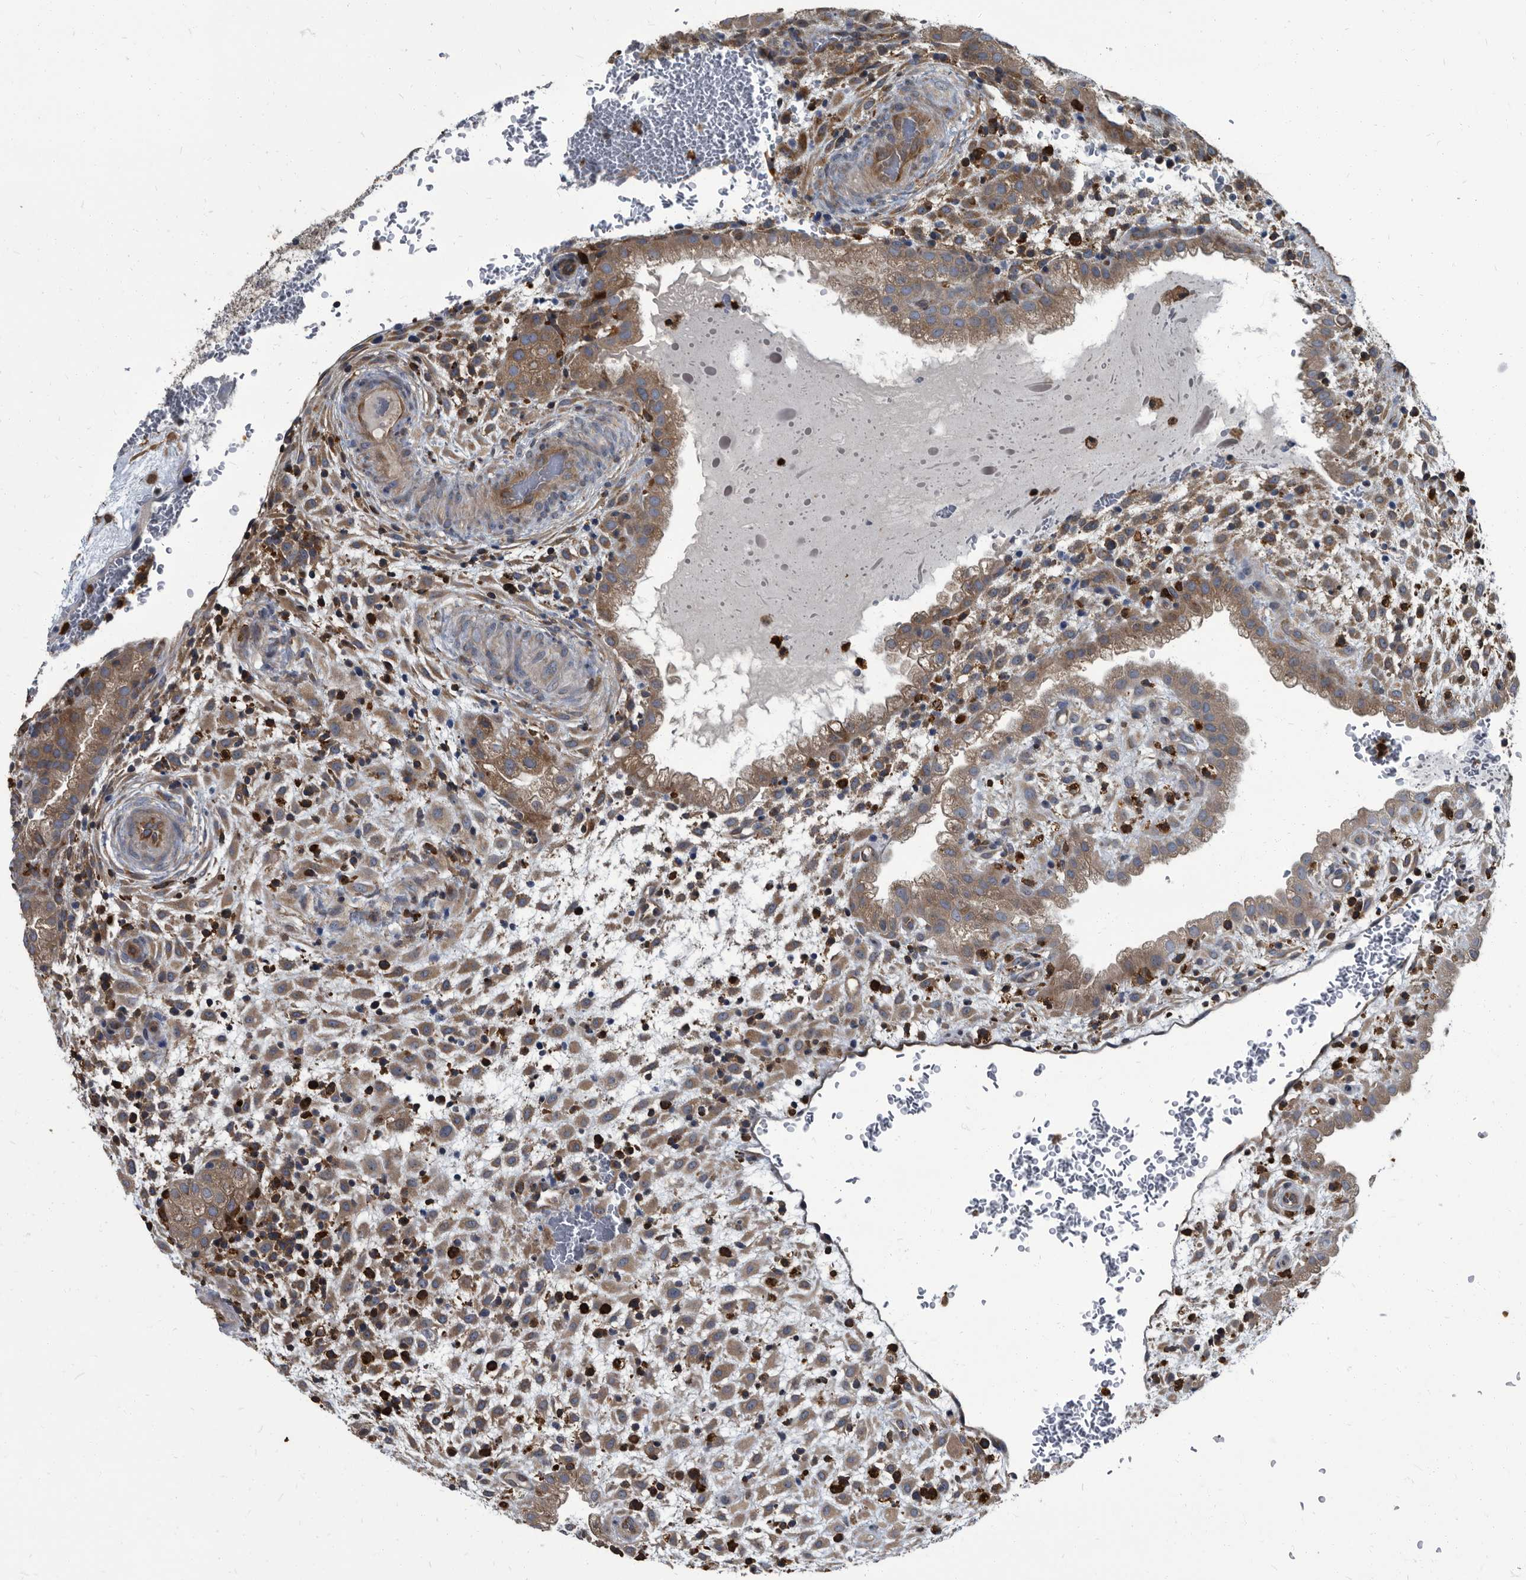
{"staining": {"intensity": "moderate", "quantity": ">75%", "location": "cytoplasmic/membranous"}, "tissue": "placenta", "cell_type": "Decidual cells", "image_type": "normal", "snomed": [{"axis": "morphology", "description": "Normal tissue, NOS"}, {"axis": "topography", "description": "Placenta"}], "caption": "Protein expression analysis of unremarkable human placenta reveals moderate cytoplasmic/membranous staining in approximately >75% of decidual cells.", "gene": "CDV3", "patient": {"sex": "female", "age": 35}}